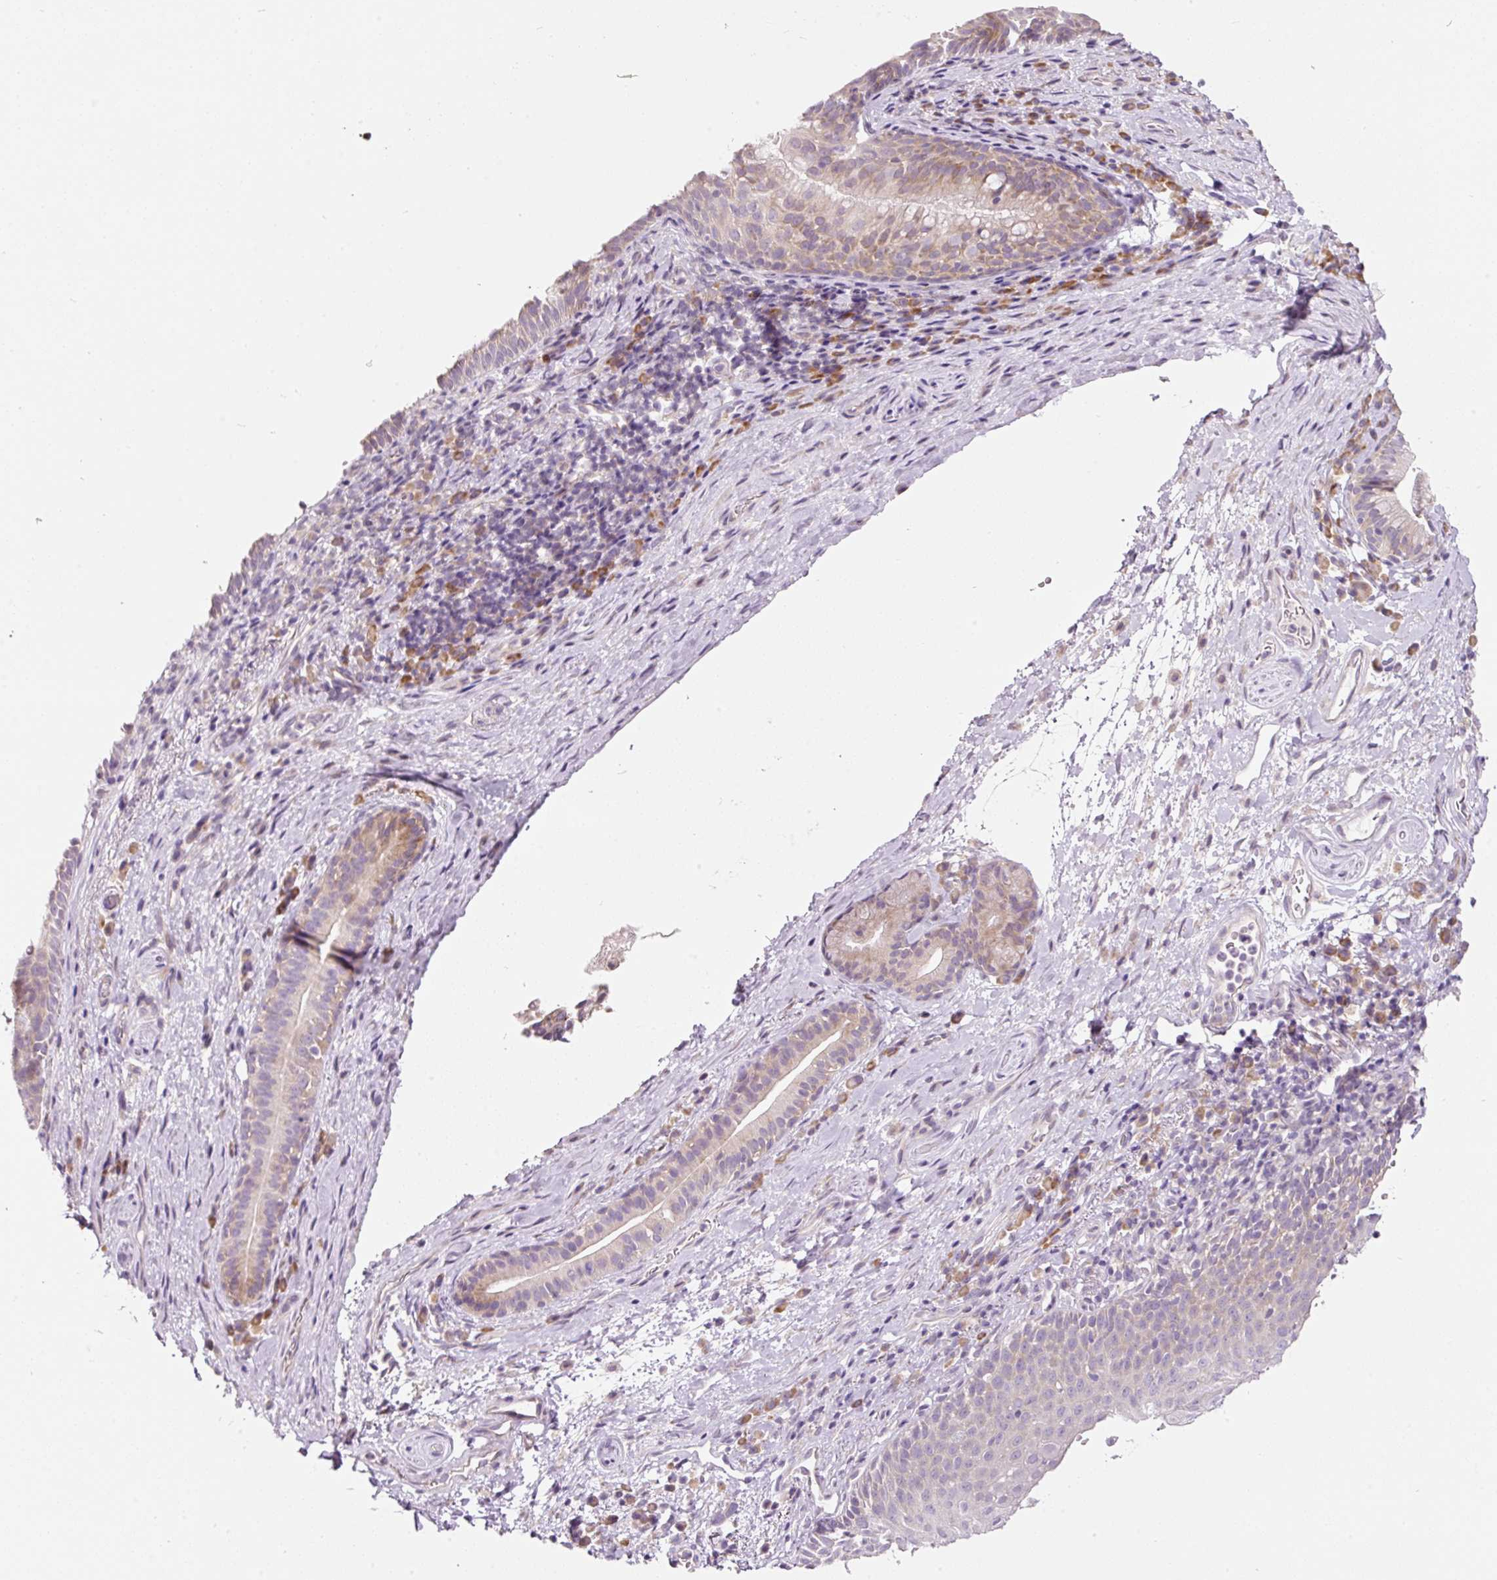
{"staining": {"intensity": "weak", "quantity": "25%-75%", "location": "cytoplasmic/membranous"}, "tissue": "nasopharynx", "cell_type": "Respiratory epithelial cells", "image_type": "normal", "snomed": [{"axis": "morphology", "description": "Normal tissue, NOS"}, {"axis": "topography", "description": "Lymph node"}, {"axis": "topography", "description": "Cartilage tissue"}, {"axis": "topography", "description": "Nasopharynx"}], "caption": "DAB (3,3'-diaminobenzidine) immunohistochemical staining of unremarkable nasopharynx shows weak cytoplasmic/membranous protein positivity in about 25%-75% of respiratory epithelial cells.", "gene": "RSPO2", "patient": {"sex": "male", "age": 63}}